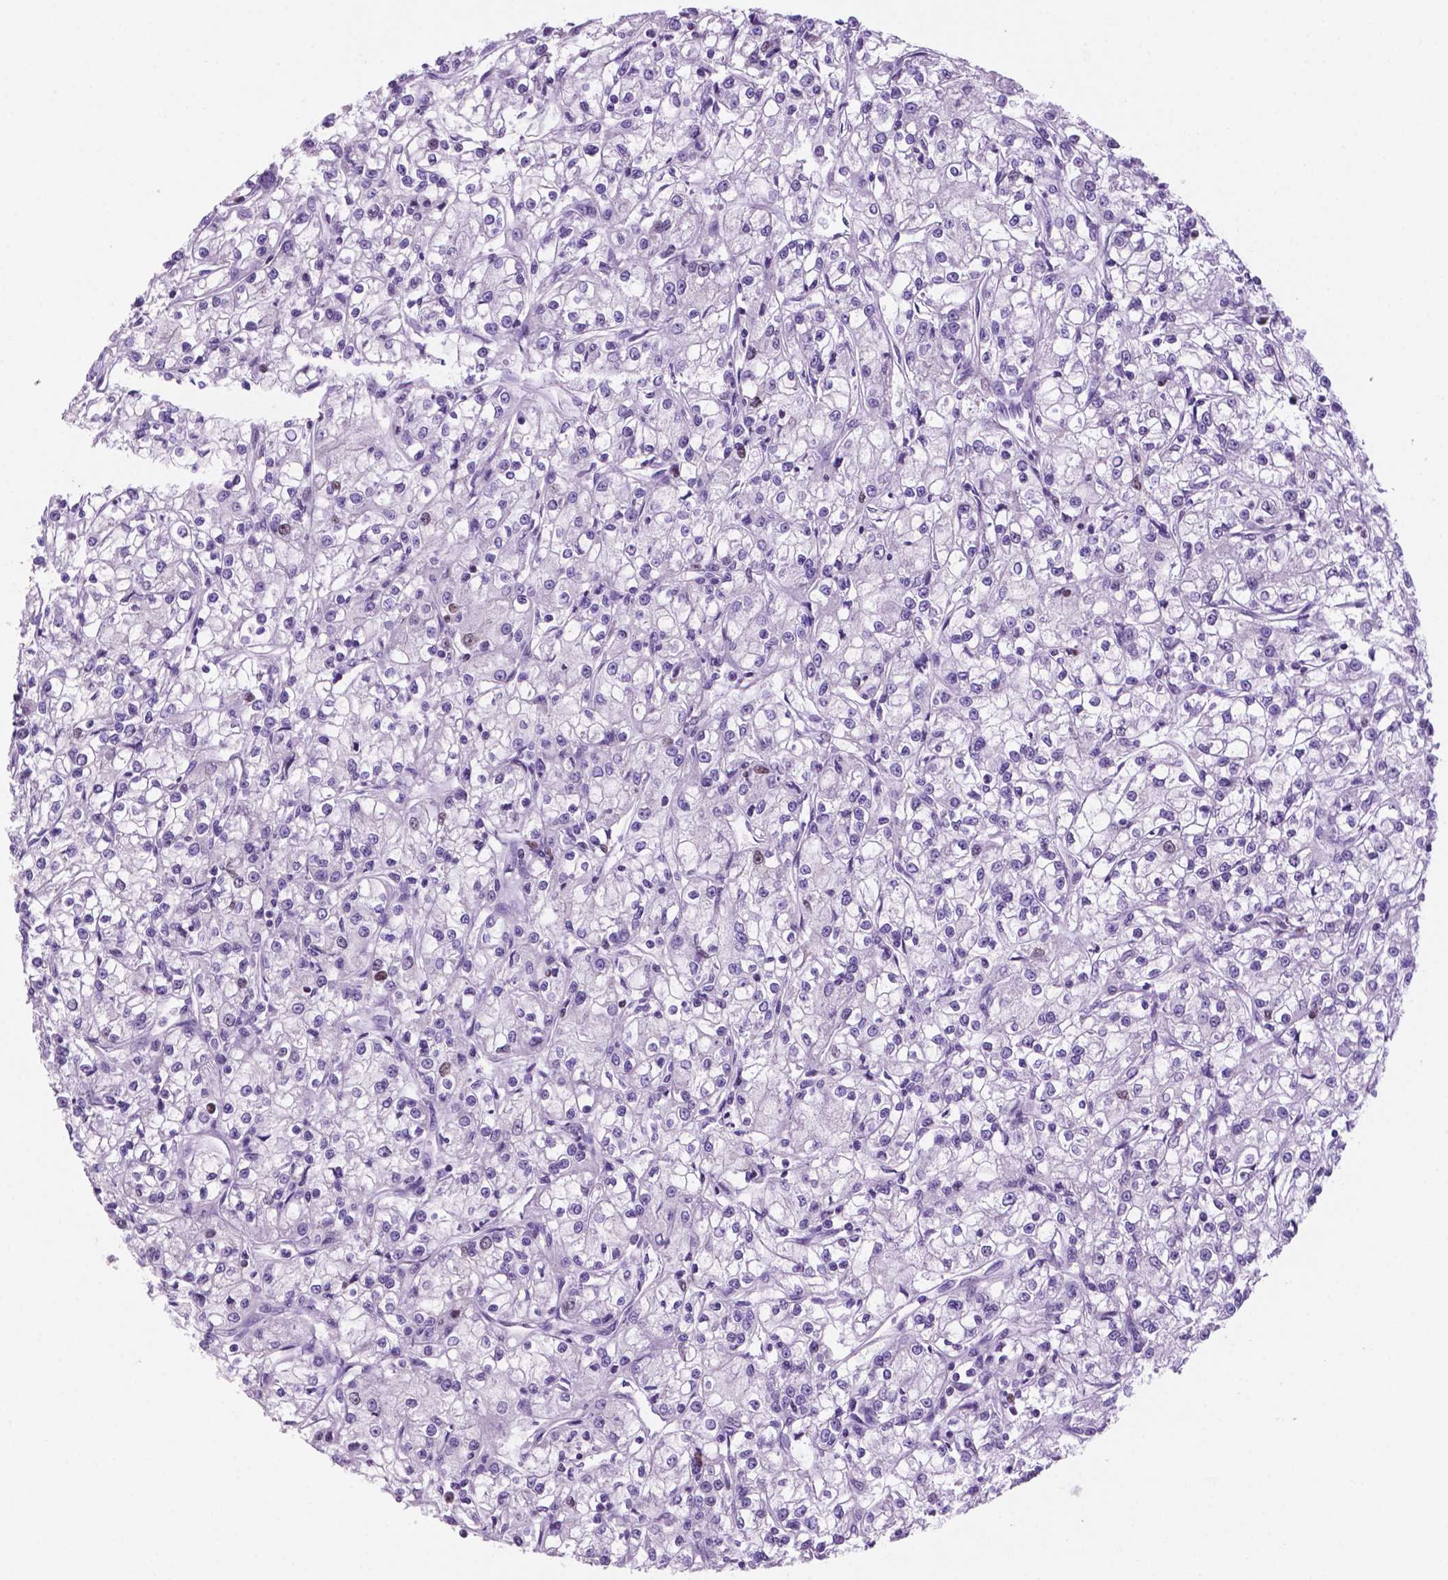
{"staining": {"intensity": "weak", "quantity": "<25%", "location": "nuclear"}, "tissue": "renal cancer", "cell_type": "Tumor cells", "image_type": "cancer", "snomed": [{"axis": "morphology", "description": "Adenocarcinoma, NOS"}, {"axis": "topography", "description": "Kidney"}], "caption": "This is an immunohistochemistry (IHC) histopathology image of renal cancer. There is no staining in tumor cells.", "gene": "NCAPH2", "patient": {"sex": "female", "age": 59}}